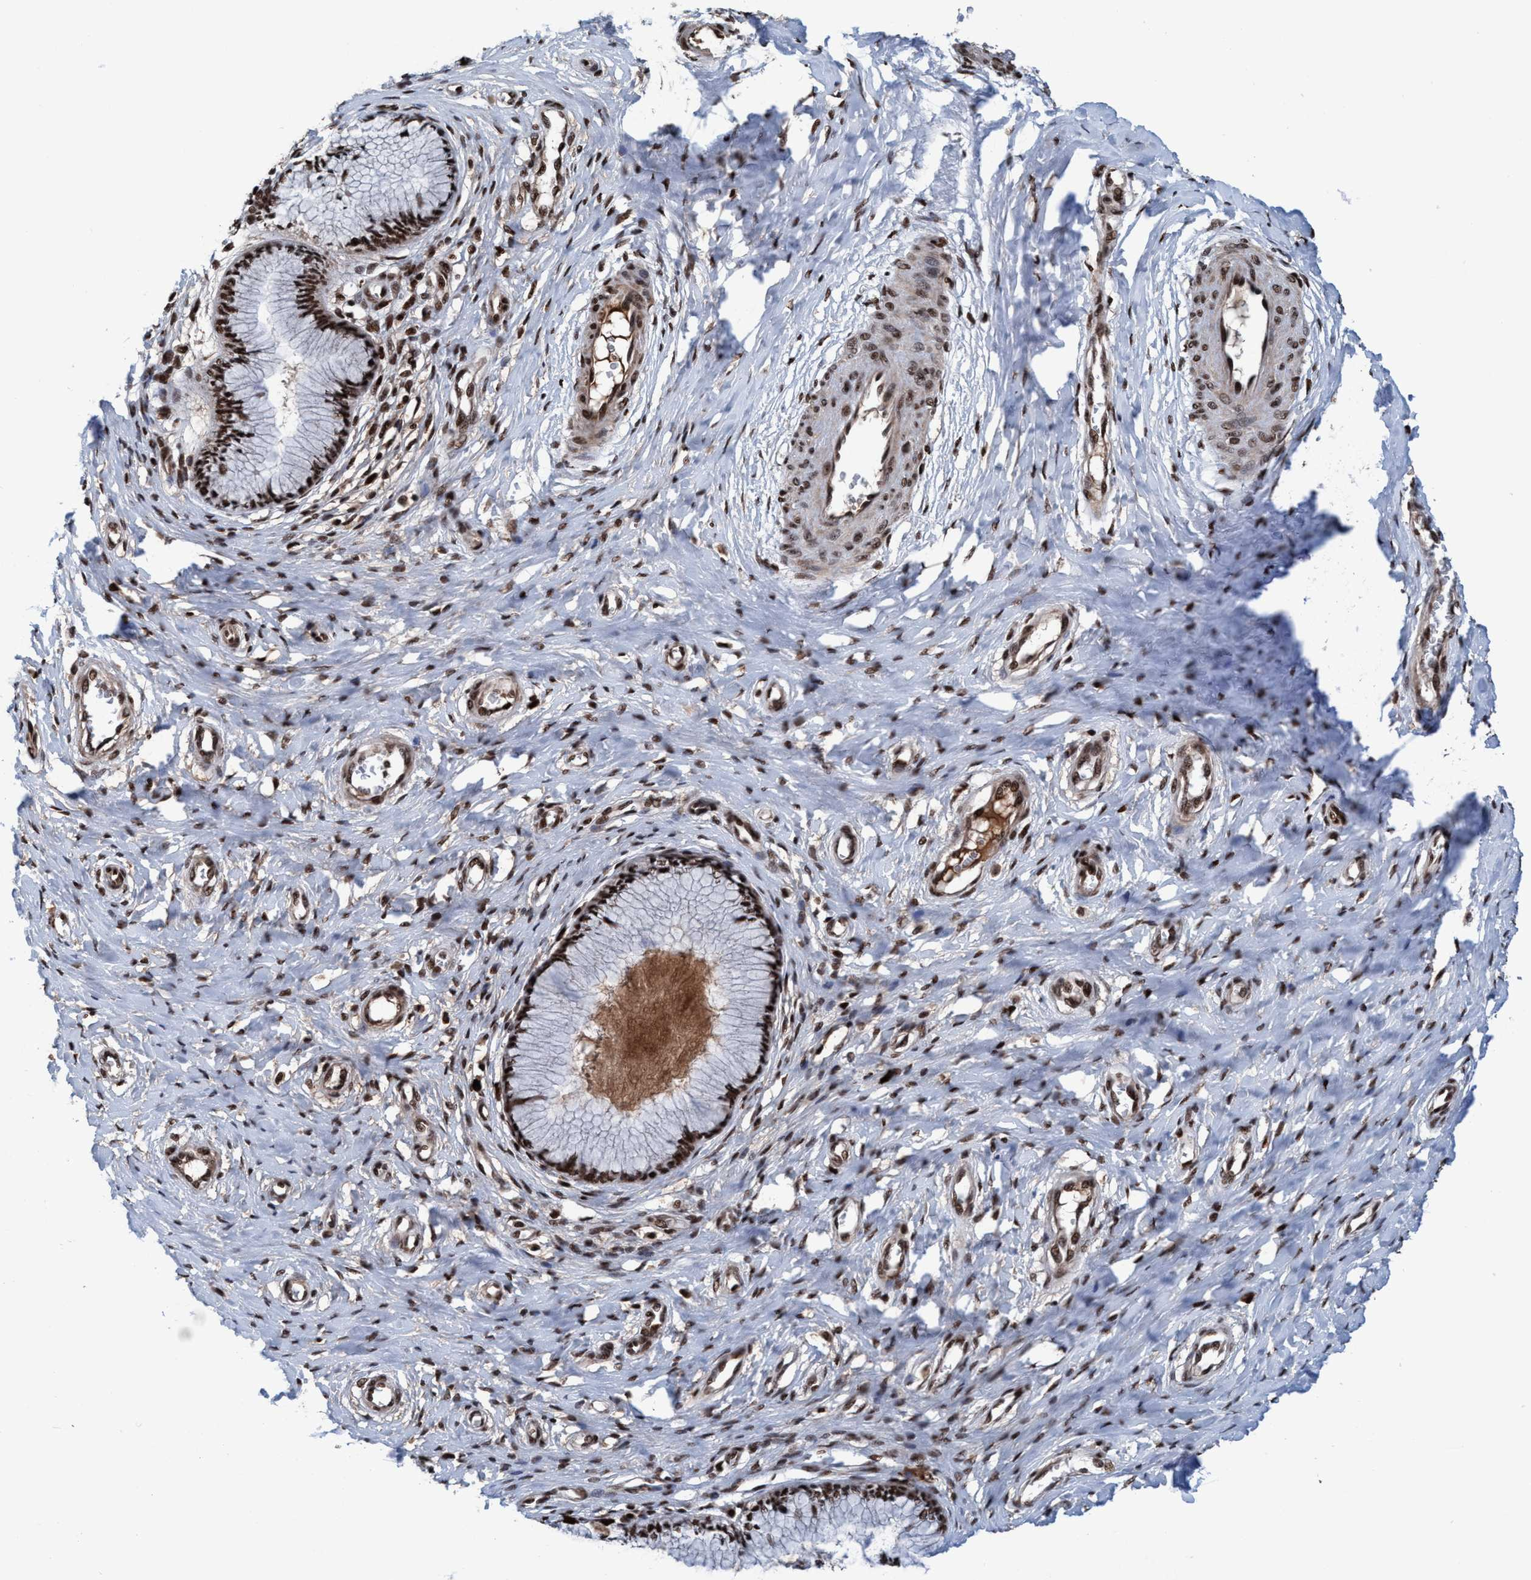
{"staining": {"intensity": "strong", "quantity": ">75%", "location": "nuclear"}, "tissue": "cervix", "cell_type": "Glandular cells", "image_type": "normal", "snomed": [{"axis": "morphology", "description": "Normal tissue, NOS"}, {"axis": "topography", "description": "Cervix"}], "caption": "Unremarkable cervix reveals strong nuclear expression in approximately >75% of glandular cells The staining was performed using DAB (3,3'-diaminobenzidine), with brown indicating positive protein expression. Nuclei are stained blue with hematoxylin..", "gene": "TOPBP1", "patient": {"sex": "female", "age": 55}}